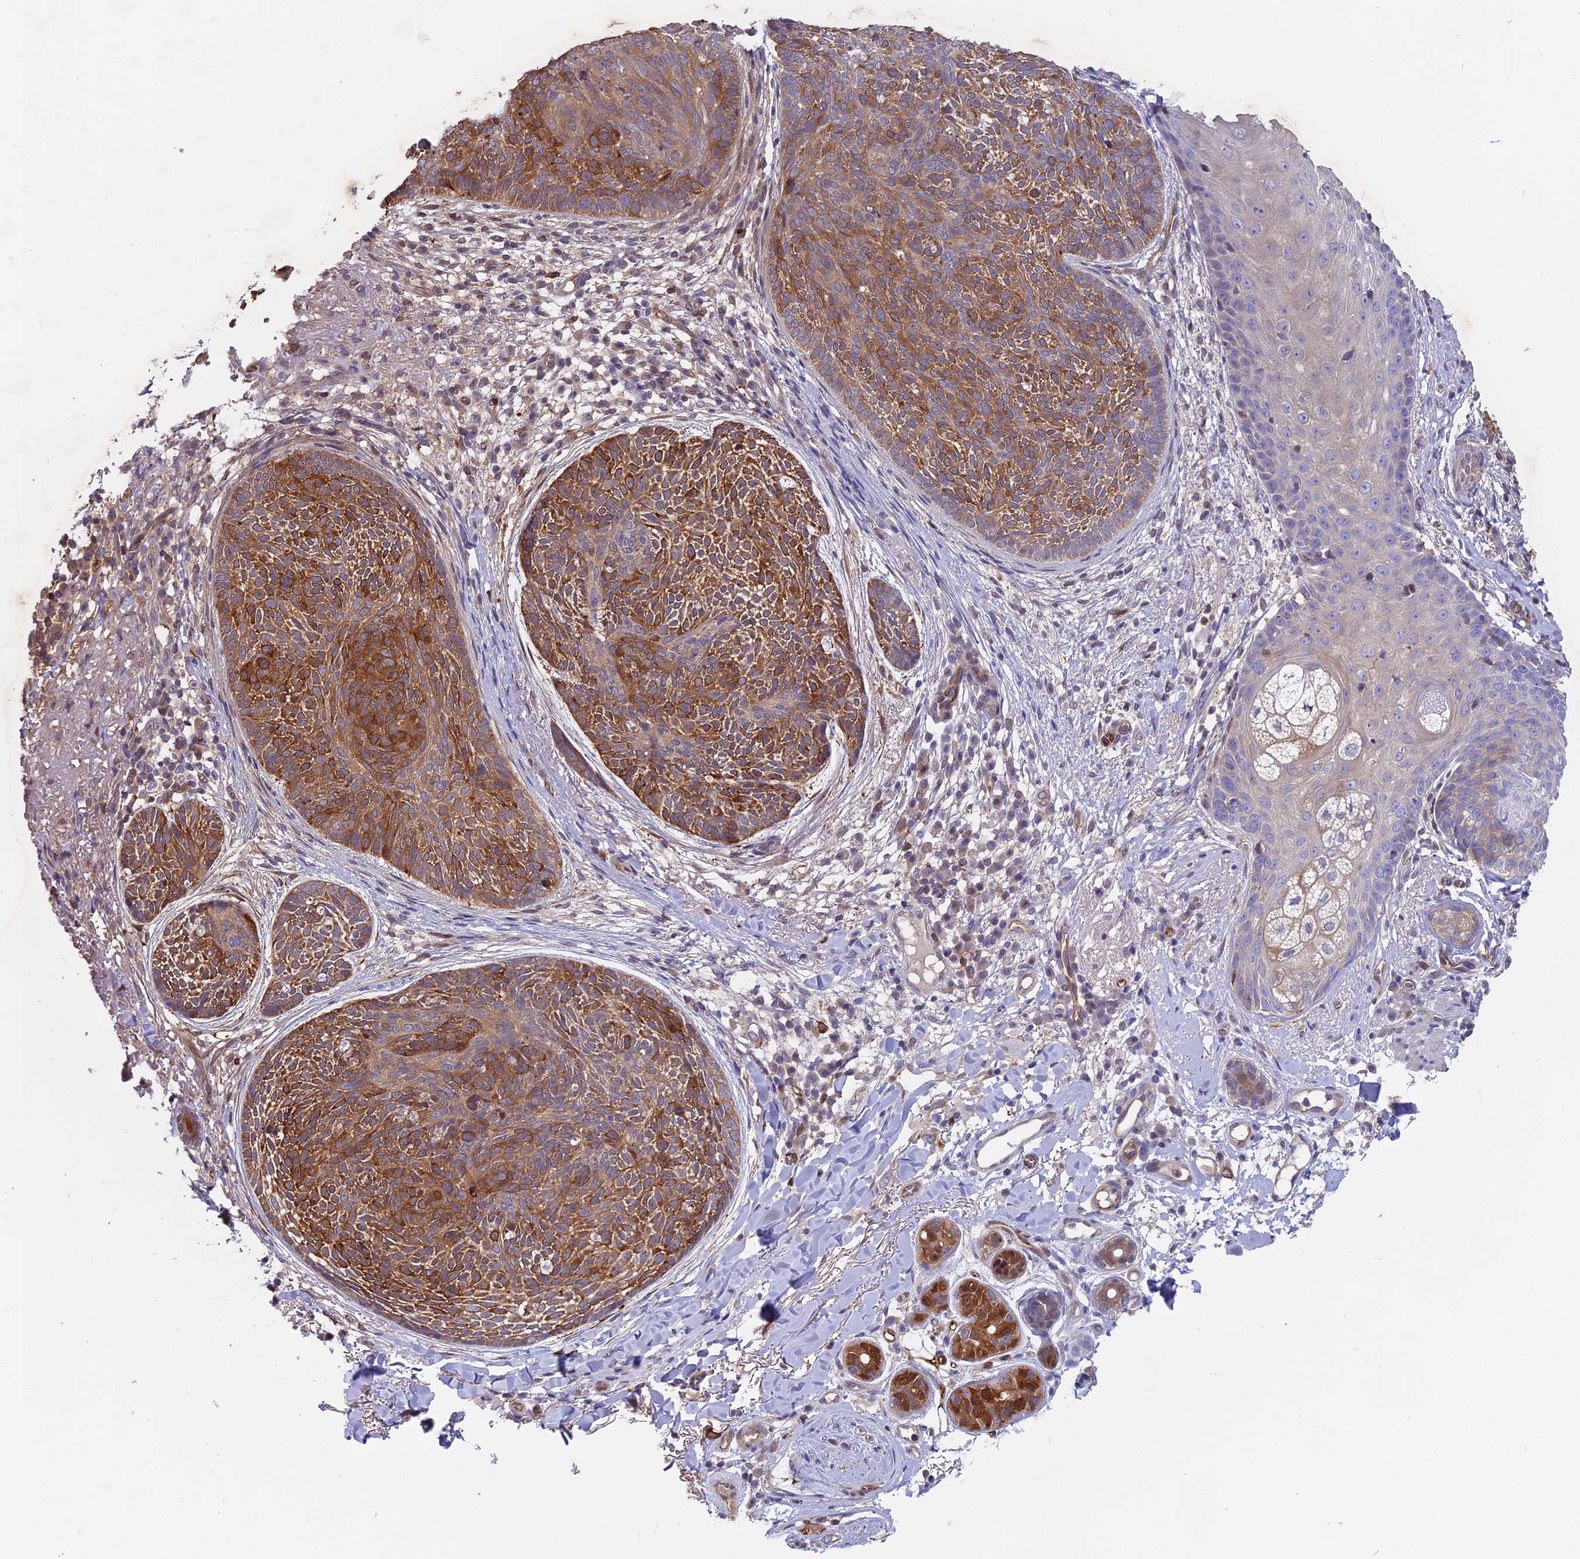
{"staining": {"intensity": "moderate", "quantity": ">75%", "location": "cytoplasmic/membranous"}, "tissue": "skin cancer", "cell_type": "Tumor cells", "image_type": "cancer", "snomed": [{"axis": "morphology", "description": "Basal cell carcinoma"}, {"axis": "topography", "description": "Skin"}], "caption": "An immunohistochemistry (IHC) image of neoplastic tissue is shown. Protein staining in brown shows moderate cytoplasmic/membranous positivity in skin basal cell carcinoma within tumor cells.", "gene": "FAM118B", "patient": {"sex": "male", "age": 85}}